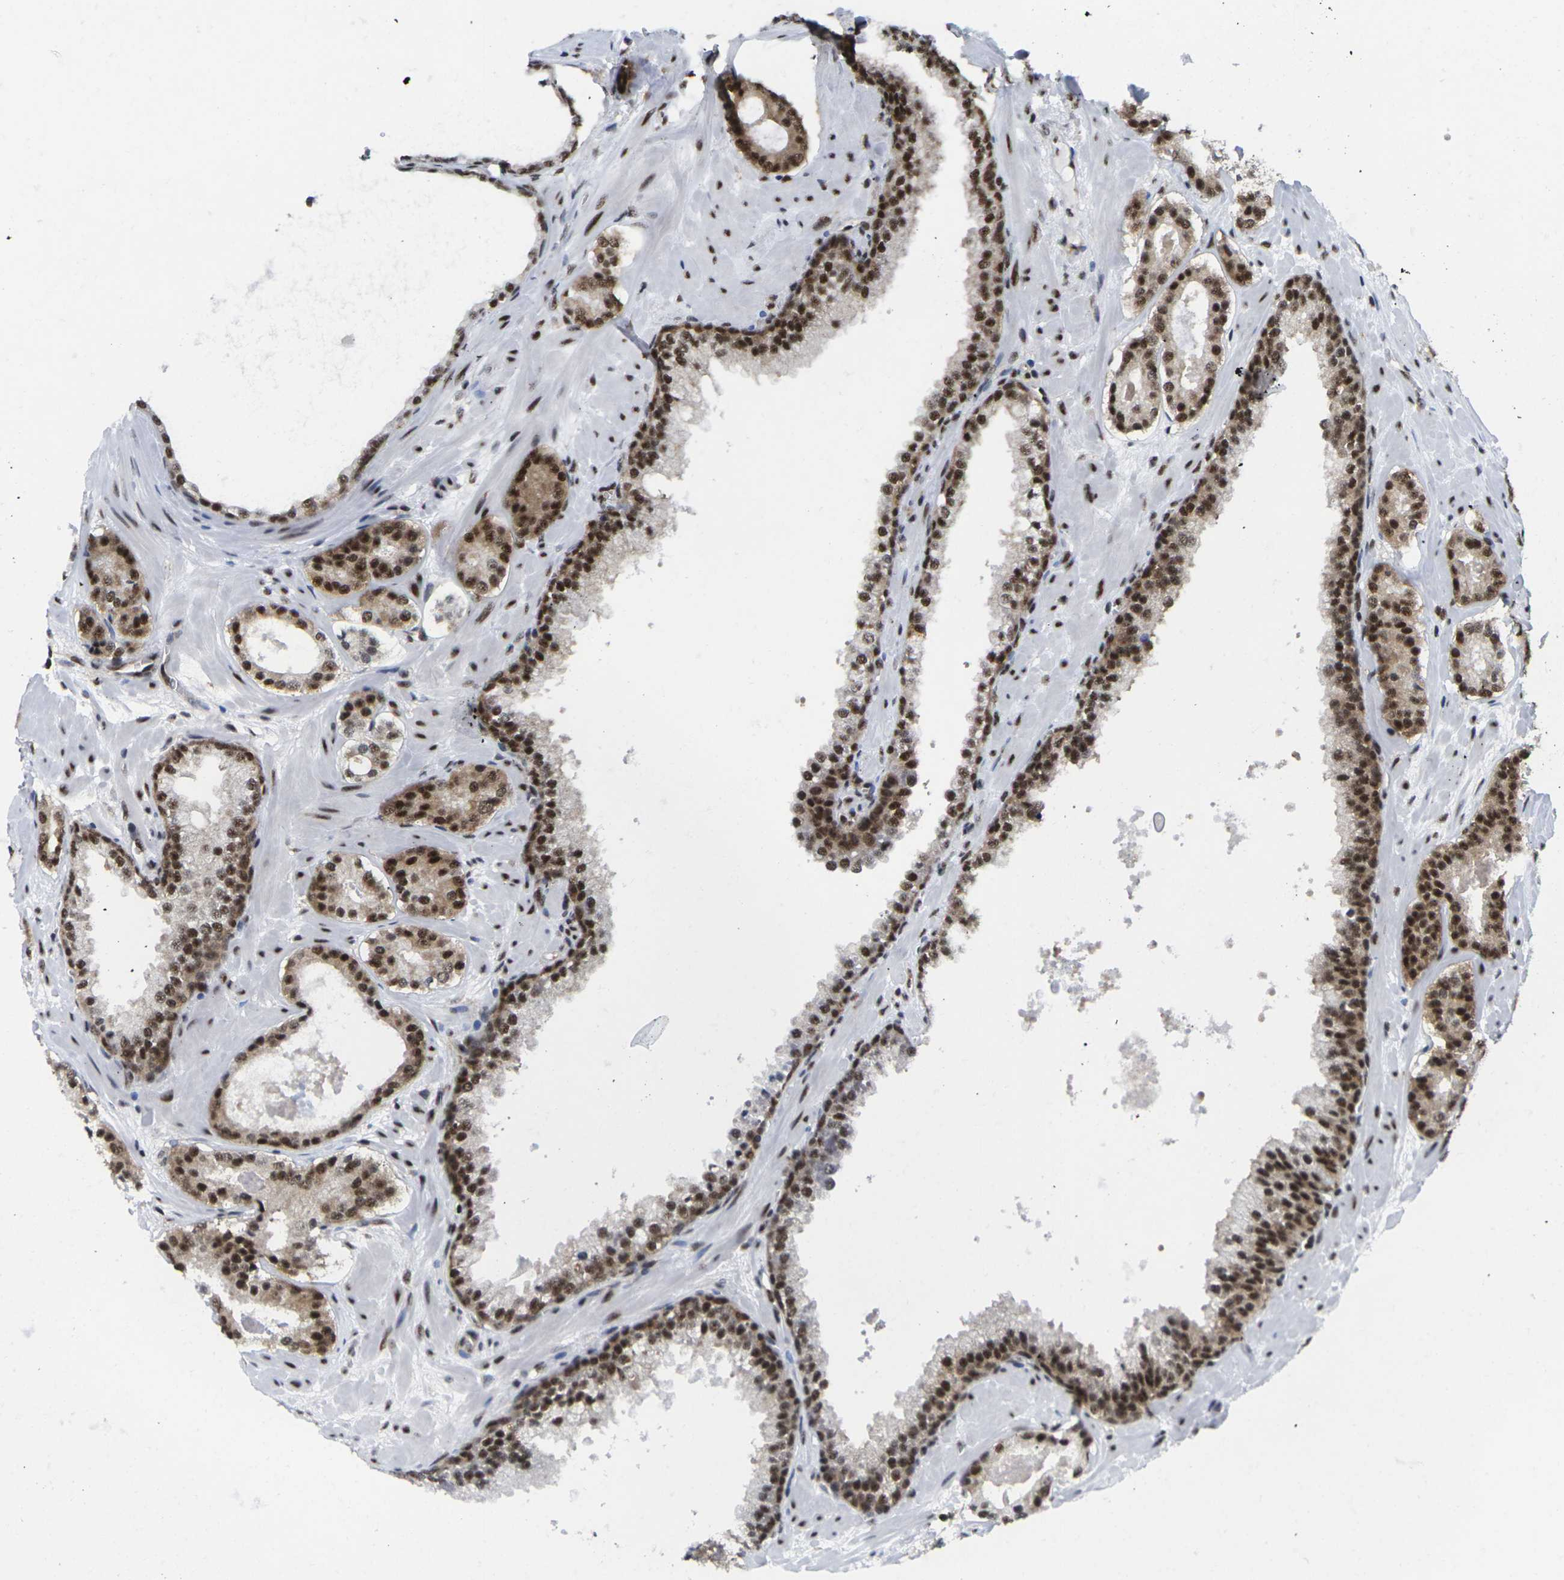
{"staining": {"intensity": "strong", "quantity": ">75%", "location": "cytoplasmic/membranous,nuclear"}, "tissue": "prostate cancer", "cell_type": "Tumor cells", "image_type": "cancer", "snomed": [{"axis": "morphology", "description": "Adenocarcinoma, Low grade"}, {"axis": "topography", "description": "Prostate"}], "caption": "Immunohistochemistry staining of prostate cancer, which exhibits high levels of strong cytoplasmic/membranous and nuclear staining in approximately >75% of tumor cells indicating strong cytoplasmic/membranous and nuclear protein expression. The staining was performed using DAB (brown) for protein detection and nuclei were counterstained in hematoxylin (blue).", "gene": "MAGOH", "patient": {"sex": "male", "age": 63}}